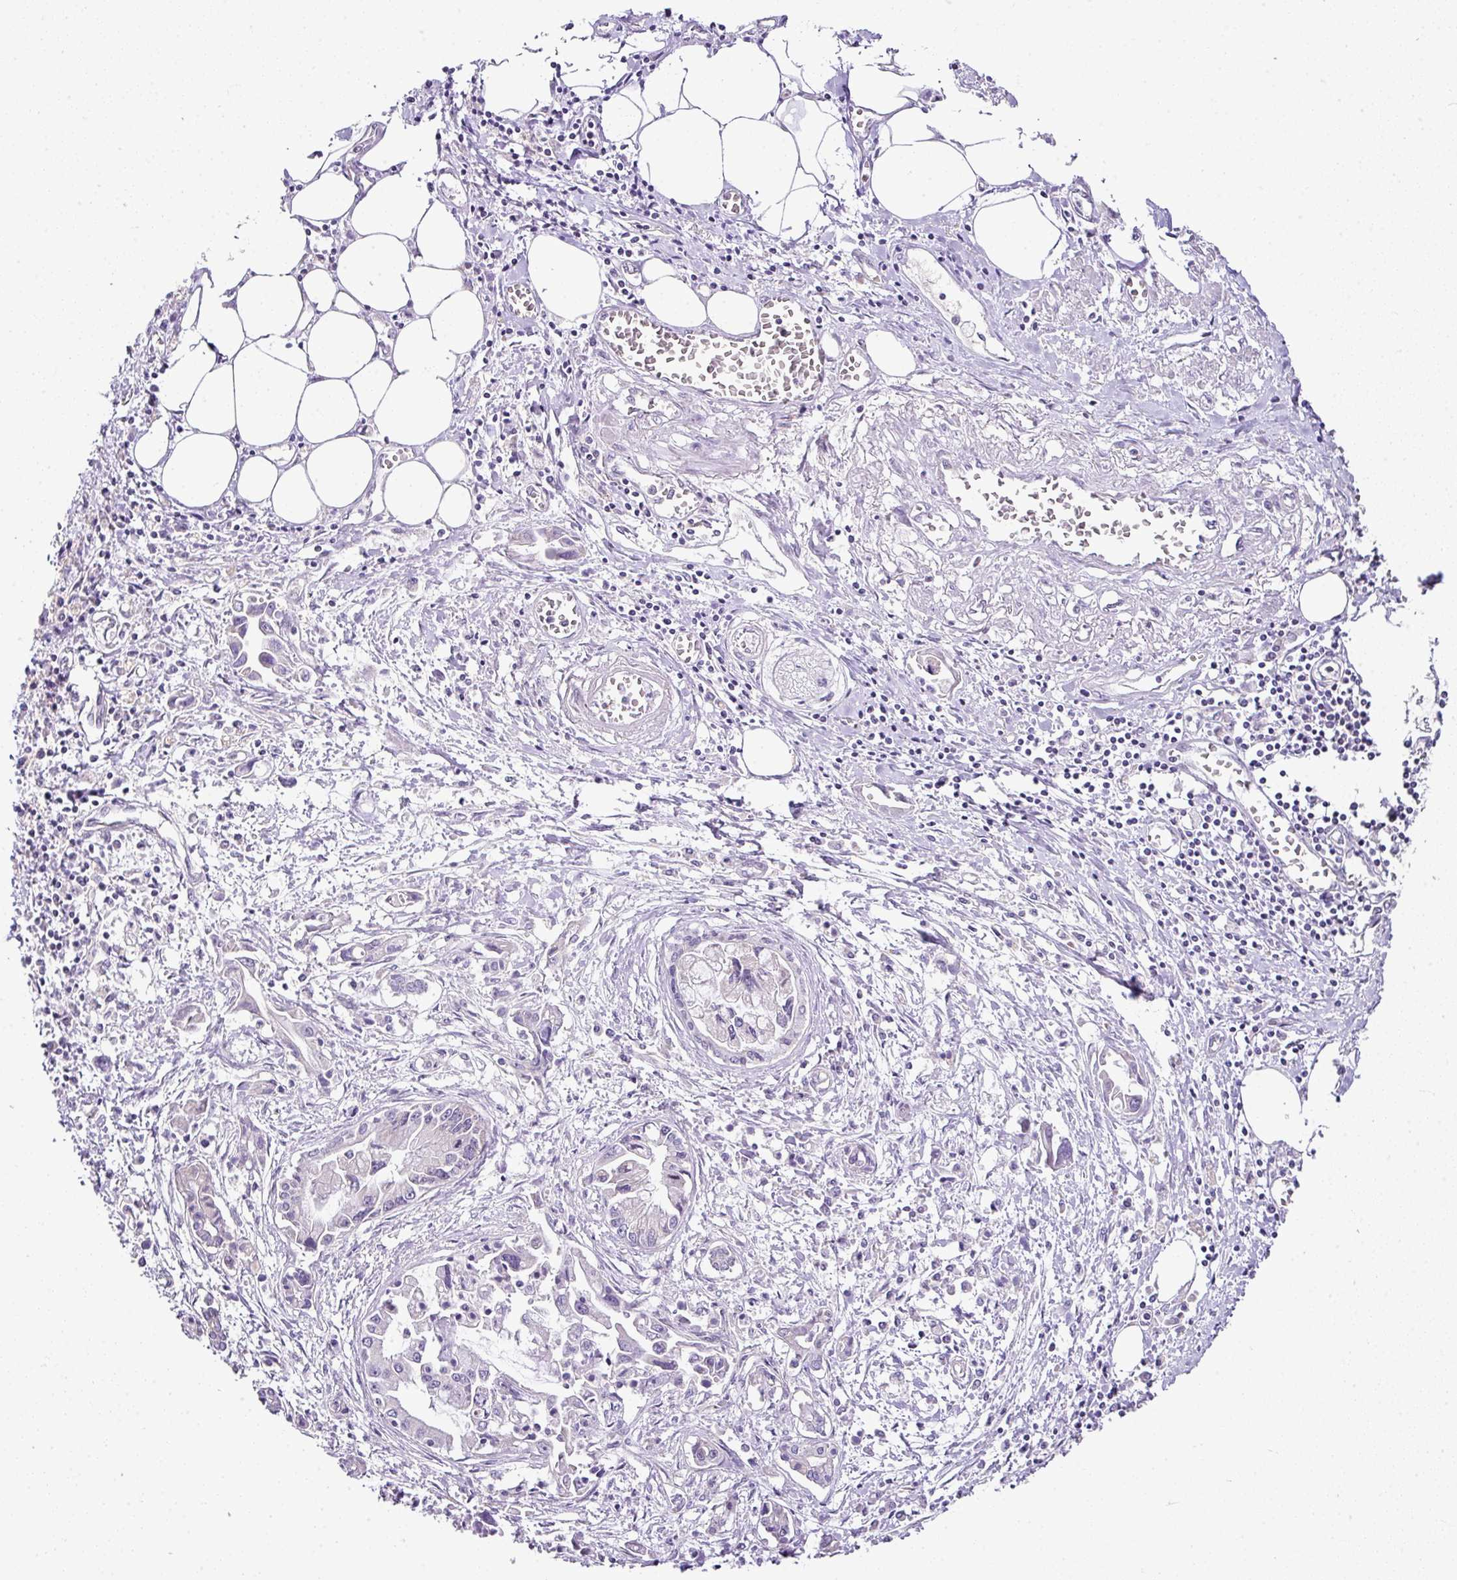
{"staining": {"intensity": "negative", "quantity": "none", "location": "none"}, "tissue": "pancreatic cancer", "cell_type": "Tumor cells", "image_type": "cancer", "snomed": [{"axis": "morphology", "description": "Adenocarcinoma, NOS"}, {"axis": "topography", "description": "Pancreas"}], "caption": "IHC micrograph of neoplastic tissue: pancreatic adenocarcinoma stained with DAB demonstrates no significant protein positivity in tumor cells.", "gene": "FAM32A", "patient": {"sex": "male", "age": 84}}